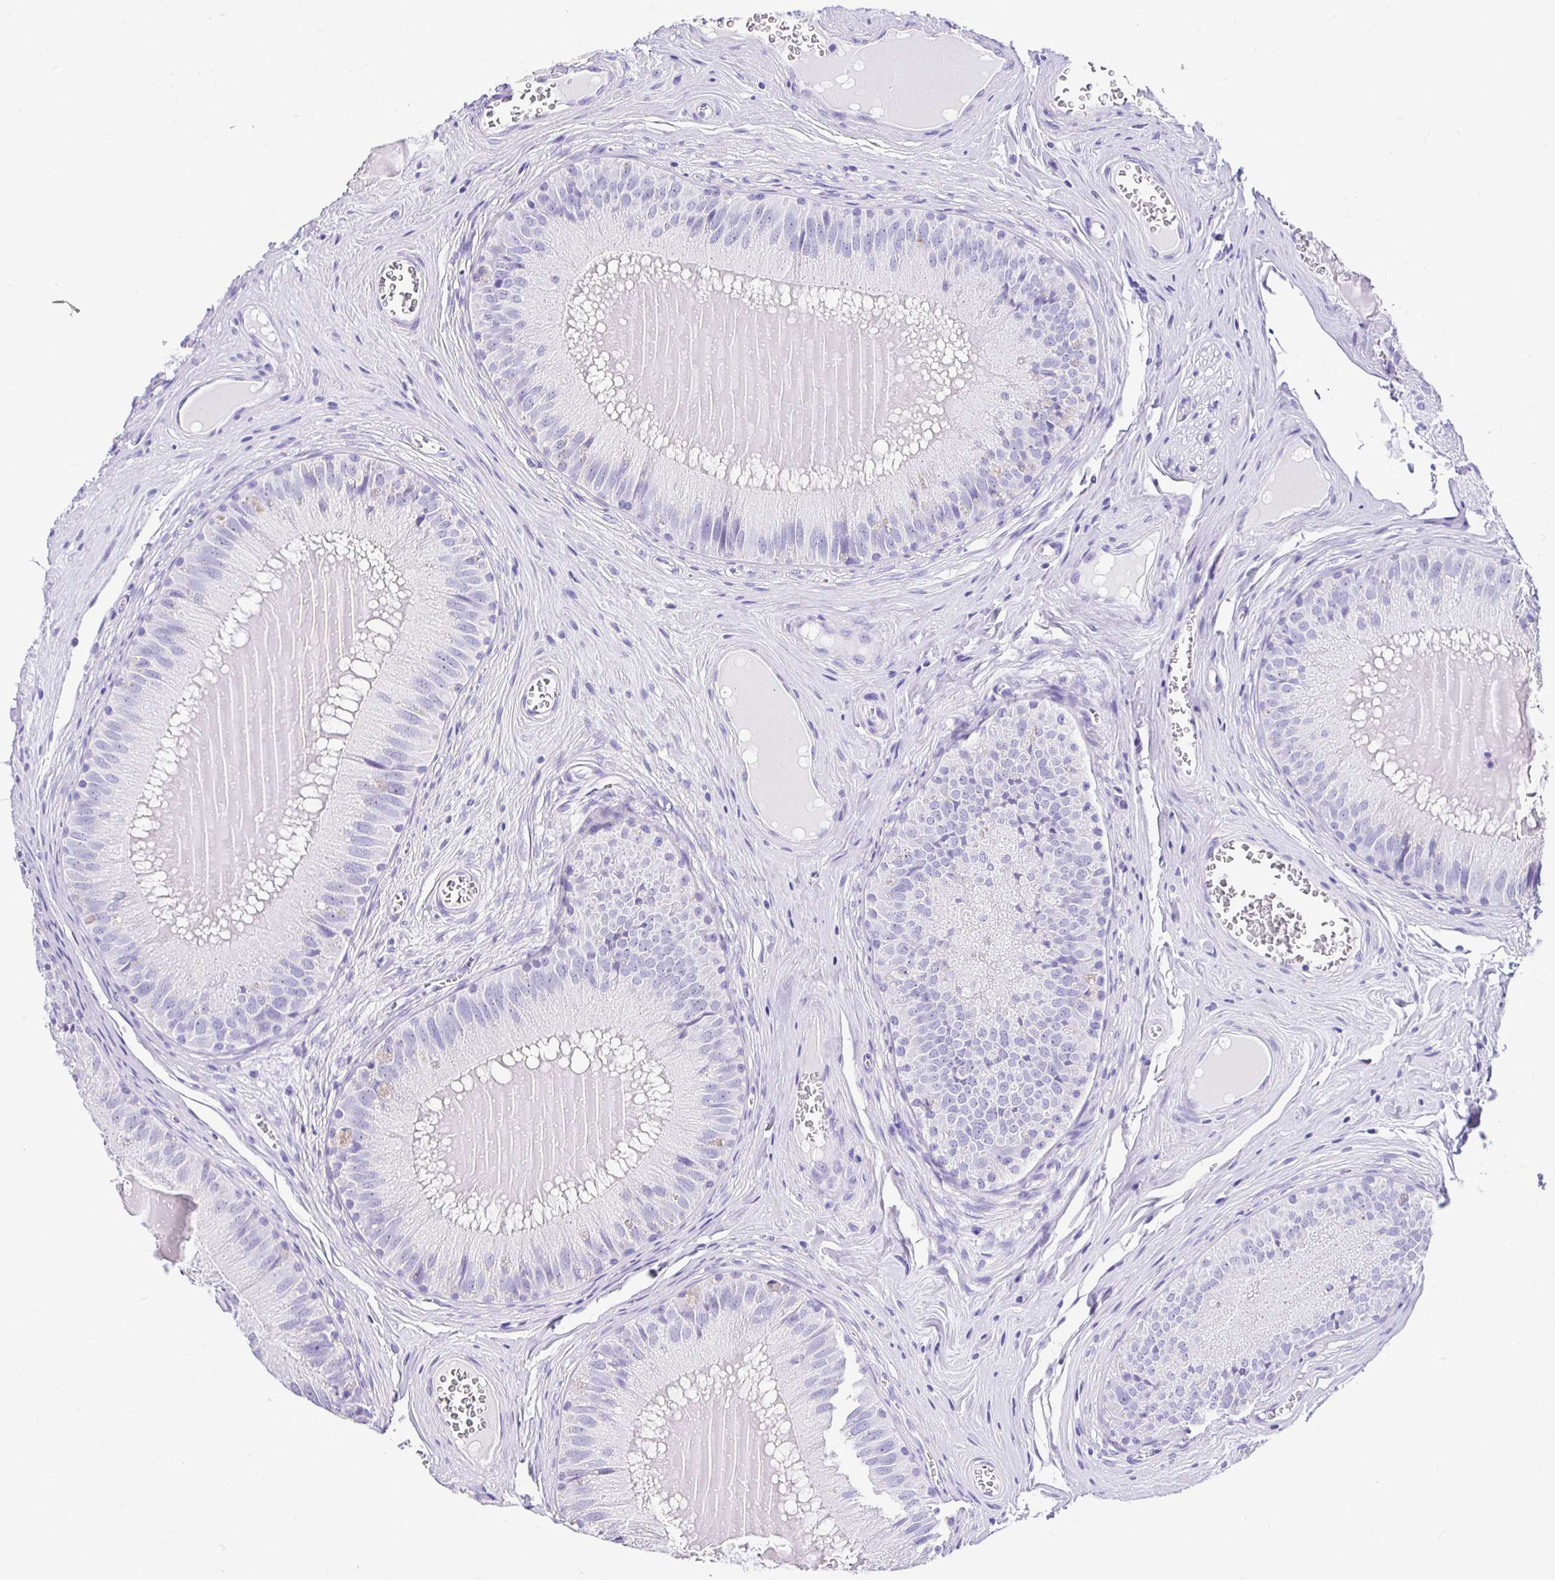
{"staining": {"intensity": "weak", "quantity": "25%-75%", "location": "nuclear"}, "tissue": "epididymis", "cell_type": "Glandular cells", "image_type": "normal", "snomed": [{"axis": "morphology", "description": "Normal tissue, NOS"}, {"axis": "topography", "description": "Epididymis, spermatic cord, NOS"}], "caption": "A brown stain highlights weak nuclear staining of a protein in glandular cells of normal human epididymis. The staining was performed using DAB to visualize the protein expression in brown, while the nuclei were stained in blue with hematoxylin (Magnification: 20x).", "gene": "PRAMEF18", "patient": {"sex": "male", "age": 39}}